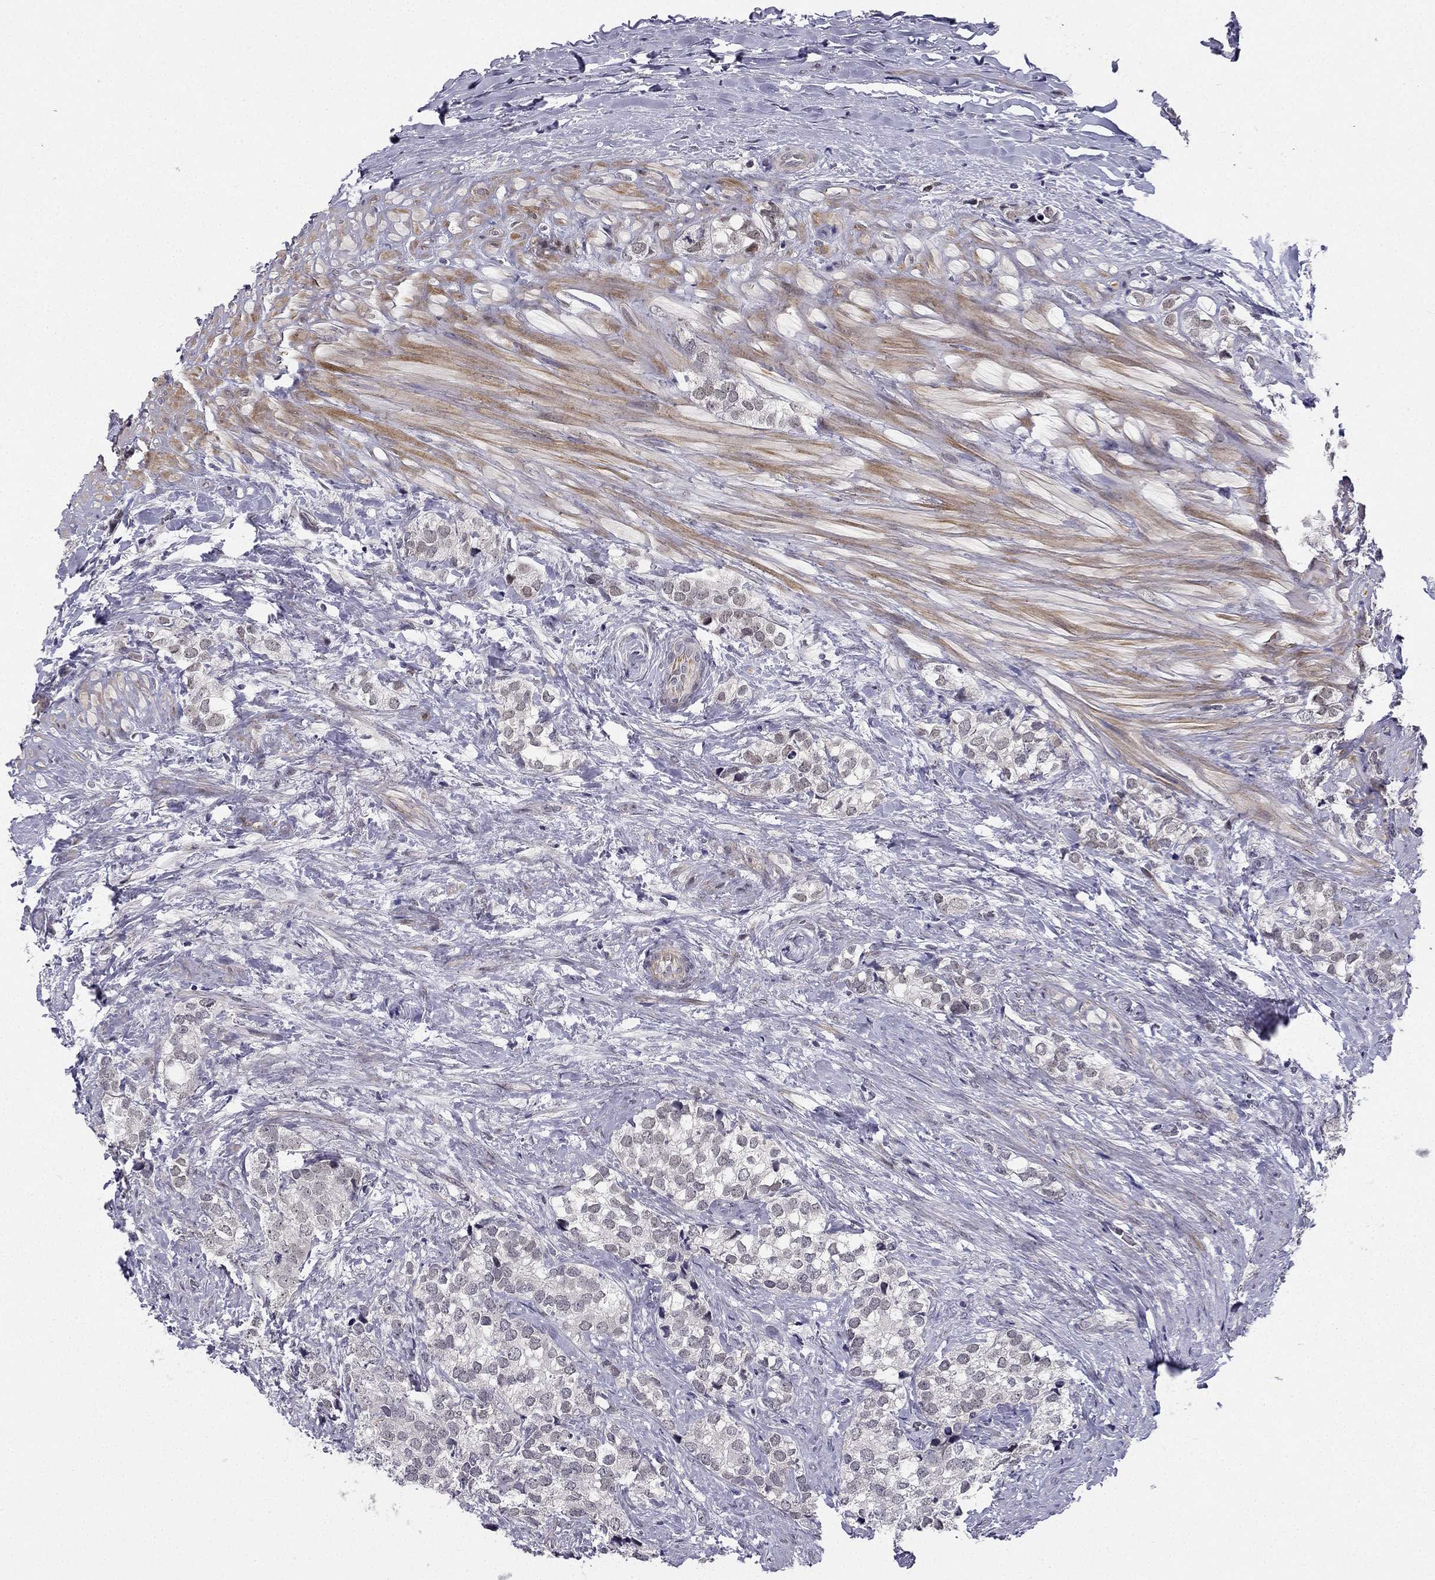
{"staining": {"intensity": "negative", "quantity": "none", "location": "none"}, "tissue": "prostate cancer", "cell_type": "Tumor cells", "image_type": "cancer", "snomed": [{"axis": "morphology", "description": "Adenocarcinoma, NOS"}, {"axis": "topography", "description": "Prostate and seminal vesicle, NOS"}], "caption": "Immunohistochemistry (IHC) micrograph of neoplastic tissue: adenocarcinoma (prostate) stained with DAB demonstrates no significant protein staining in tumor cells.", "gene": "CHST8", "patient": {"sex": "male", "age": 63}}